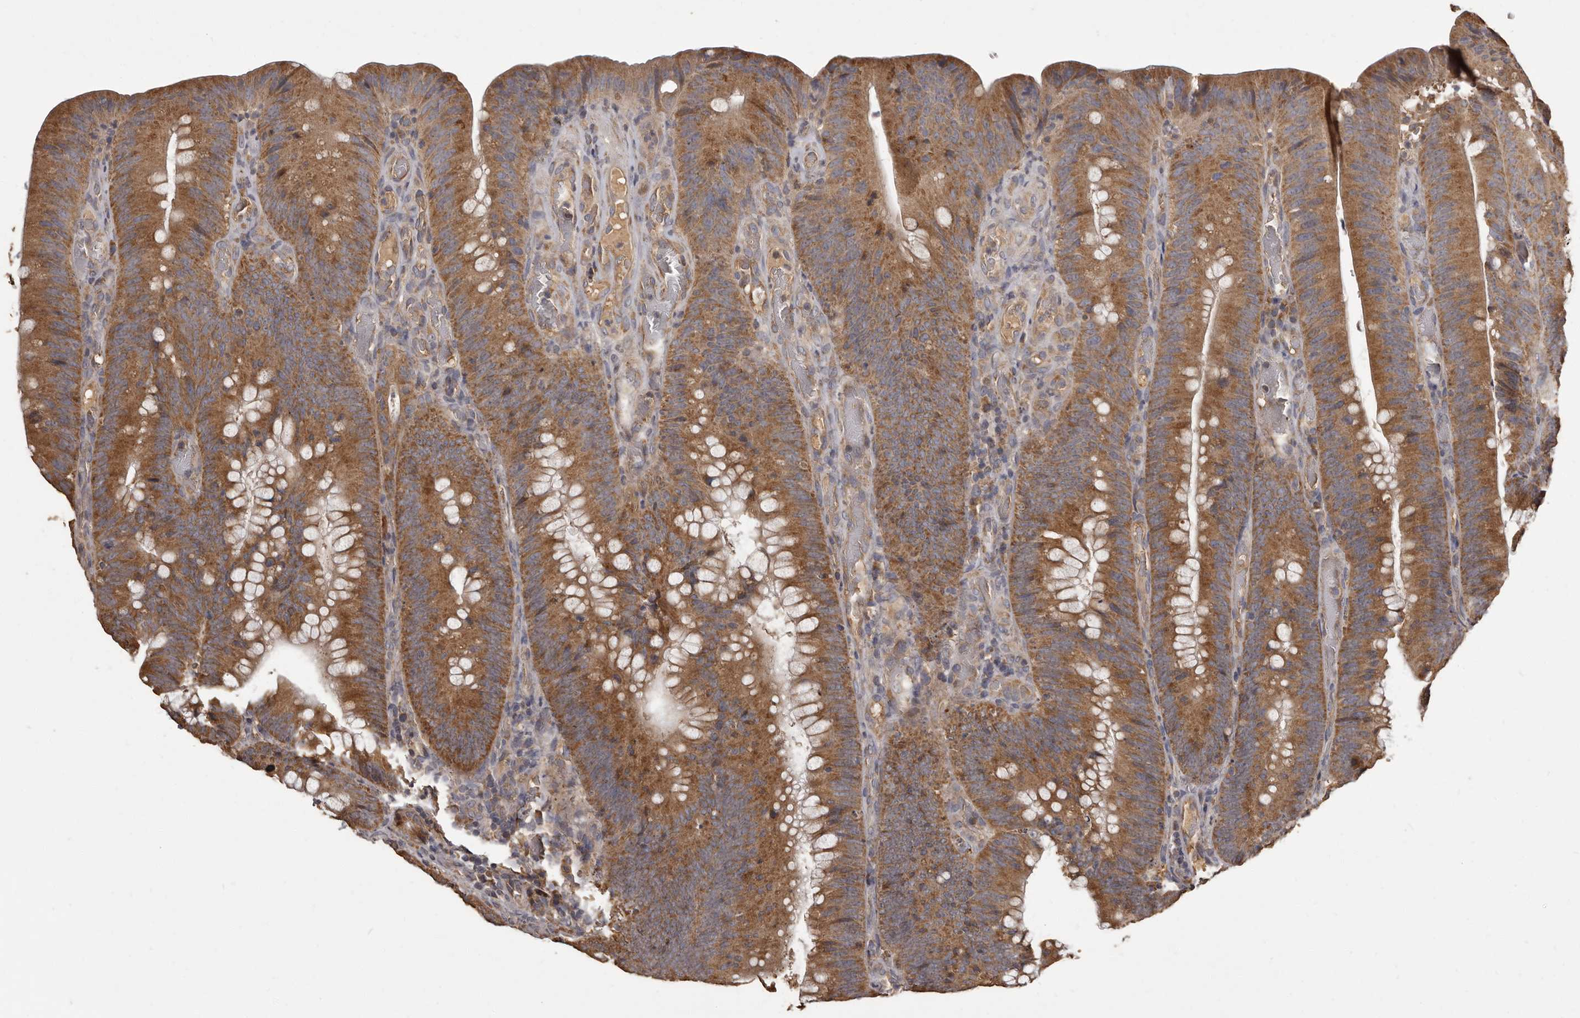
{"staining": {"intensity": "moderate", "quantity": ">75%", "location": "cytoplasmic/membranous"}, "tissue": "colorectal cancer", "cell_type": "Tumor cells", "image_type": "cancer", "snomed": [{"axis": "morphology", "description": "Normal tissue, NOS"}, {"axis": "topography", "description": "Colon"}], "caption": "Immunohistochemical staining of human colorectal cancer displays medium levels of moderate cytoplasmic/membranous protein positivity in approximately >75% of tumor cells.", "gene": "MGAT5", "patient": {"sex": "female", "age": 82}}